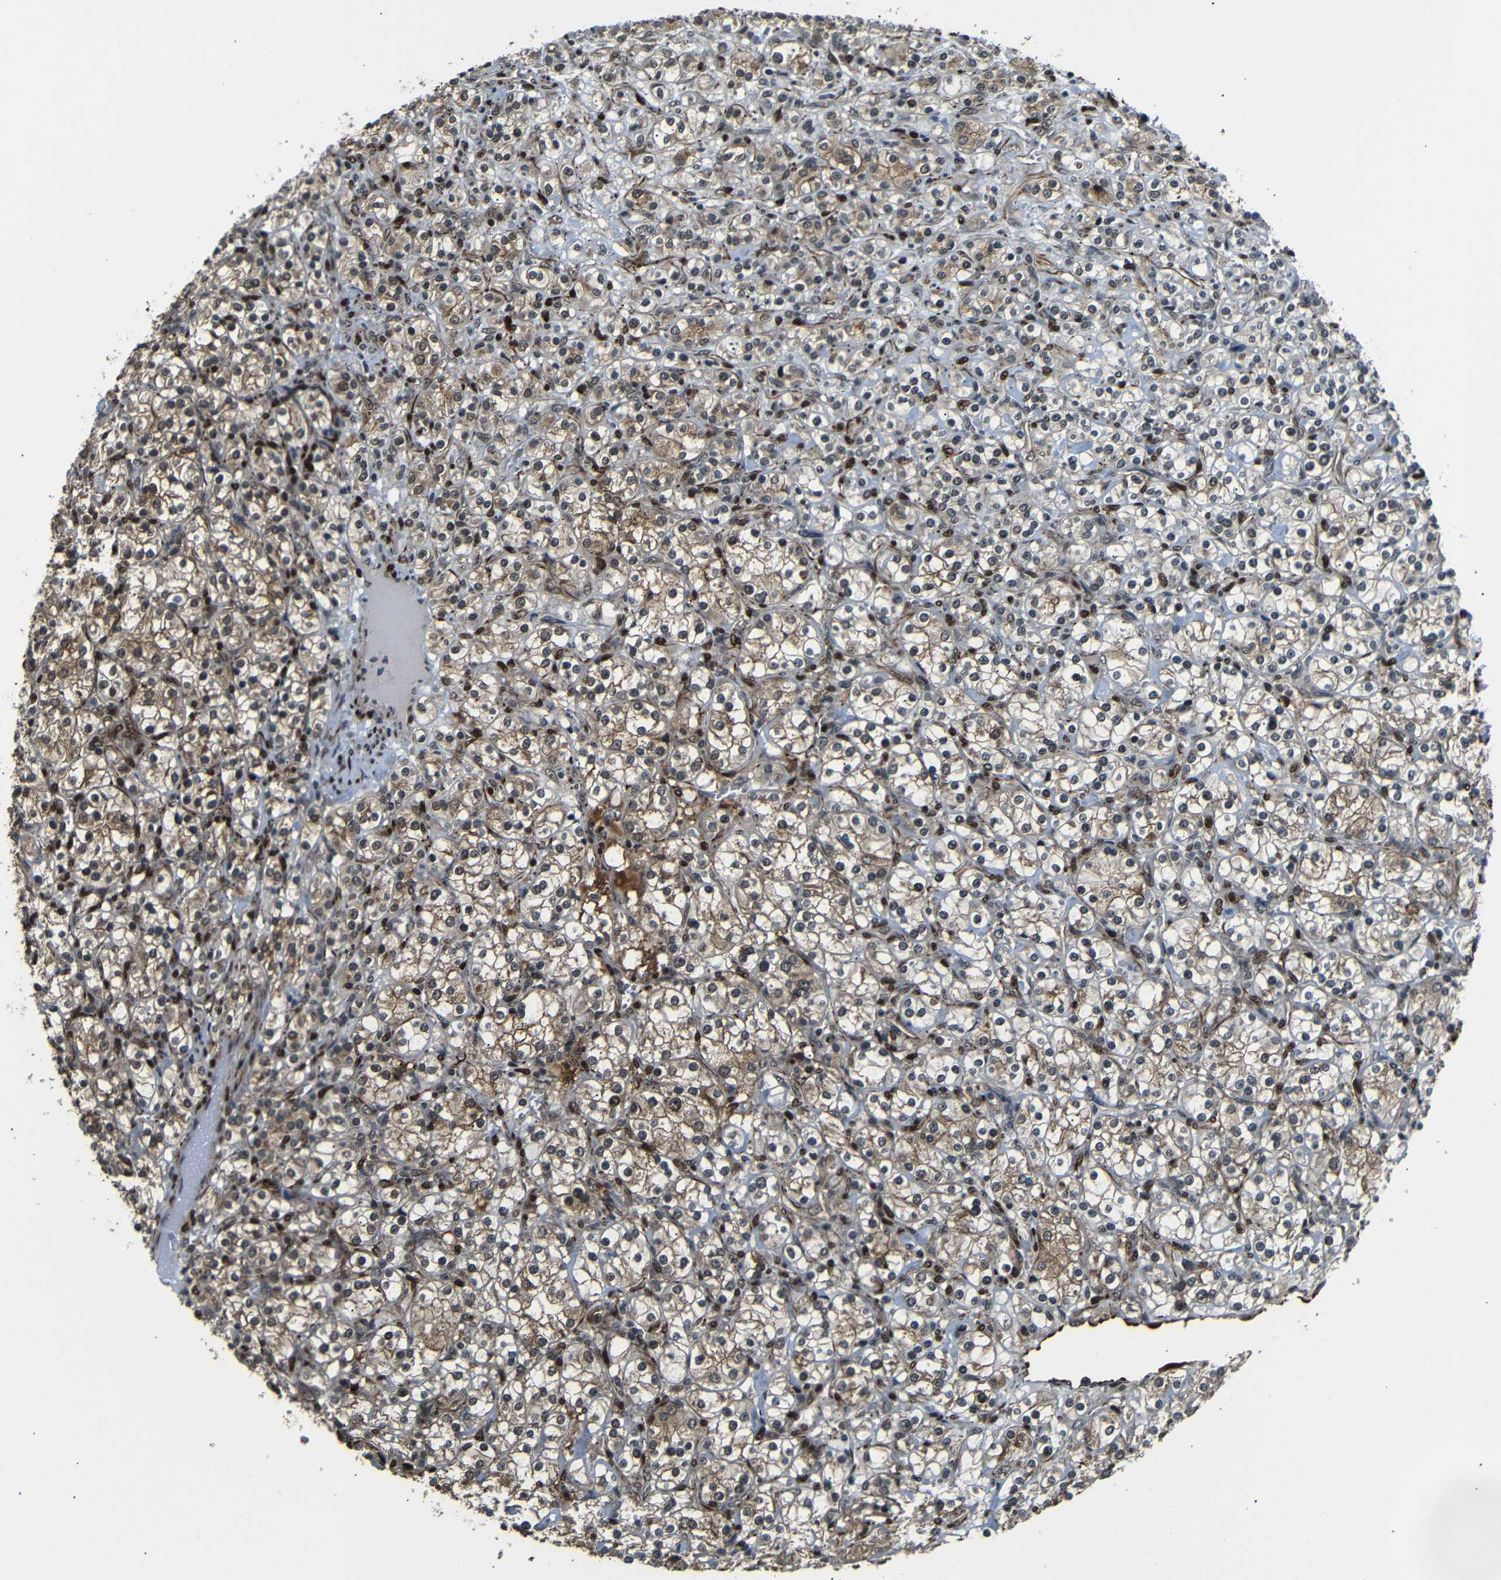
{"staining": {"intensity": "moderate", "quantity": ">75%", "location": "cytoplasmic/membranous,nuclear"}, "tissue": "renal cancer", "cell_type": "Tumor cells", "image_type": "cancer", "snomed": [{"axis": "morphology", "description": "Adenocarcinoma, NOS"}, {"axis": "topography", "description": "Kidney"}], "caption": "Protein expression analysis of human renal adenocarcinoma reveals moderate cytoplasmic/membranous and nuclear expression in about >75% of tumor cells. Nuclei are stained in blue.", "gene": "TBX2", "patient": {"sex": "male", "age": 77}}